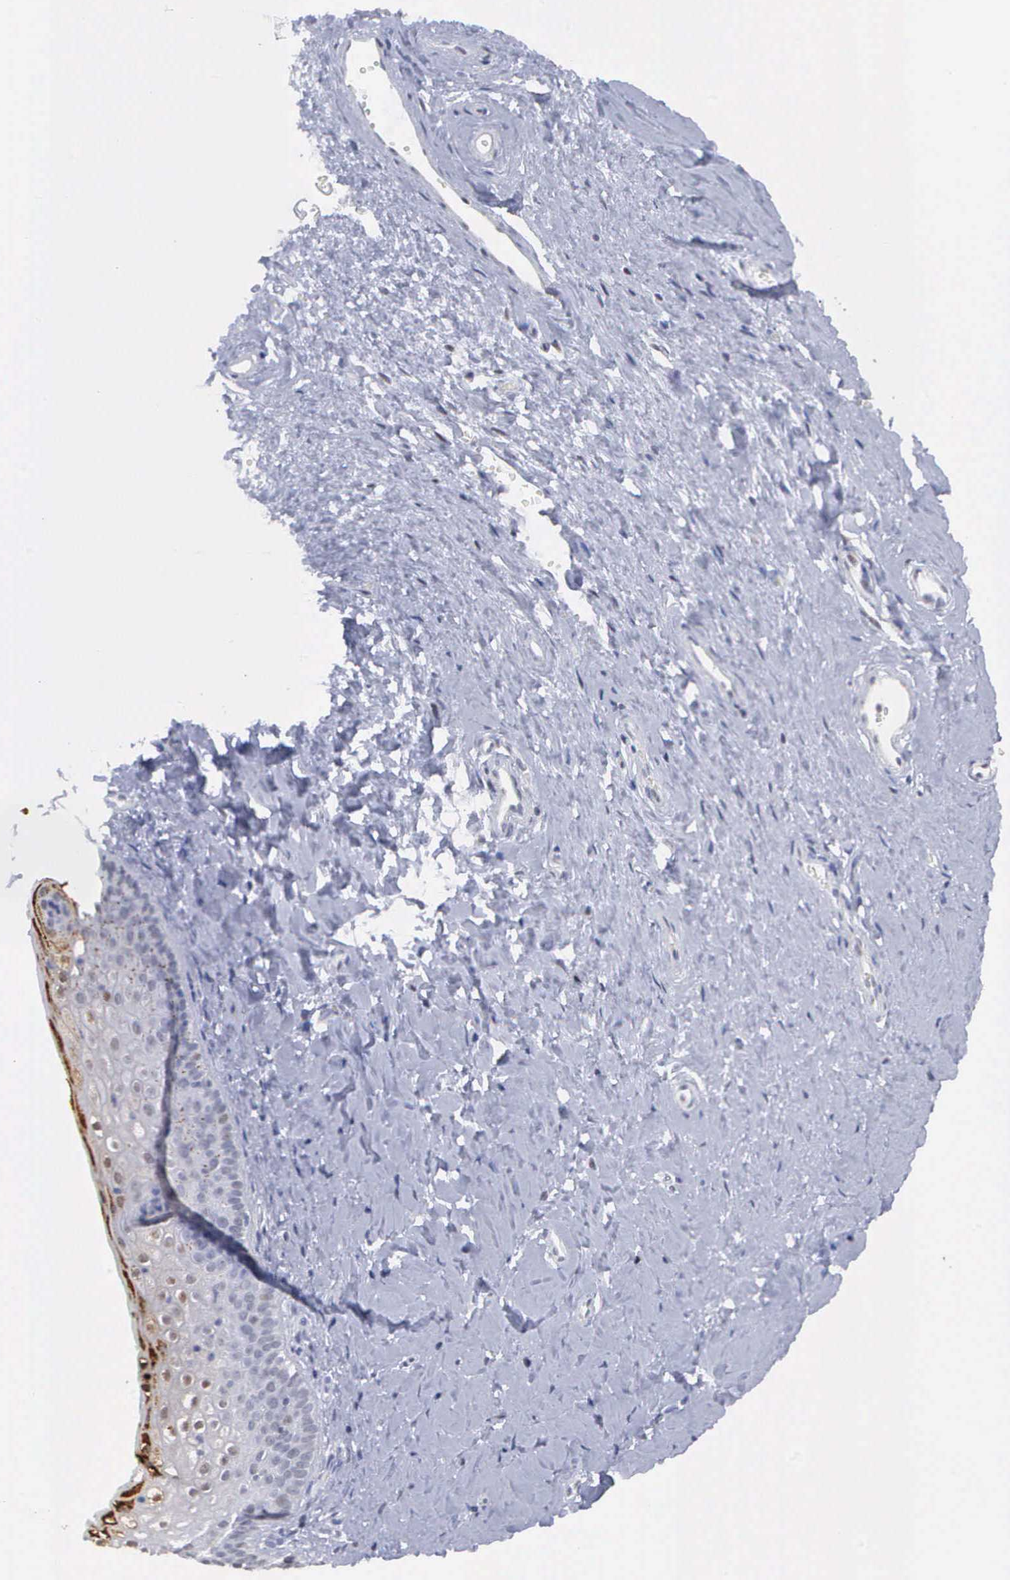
{"staining": {"intensity": "negative", "quantity": "none", "location": "none"}, "tissue": "cervix", "cell_type": "Glandular cells", "image_type": "normal", "snomed": [{"axis": "morphology", "description": "Normal tissue, NOS"}, {"axis": "topography", "description": "Cervix"}], "caption": "Immunohistochemistry (IHC) micrograph of normal human cervix stained for a protein (brown), which shows no positivity in glandular cells.", "gene": "SPIN3", "patient": {"sex": "female", "age": 53}}